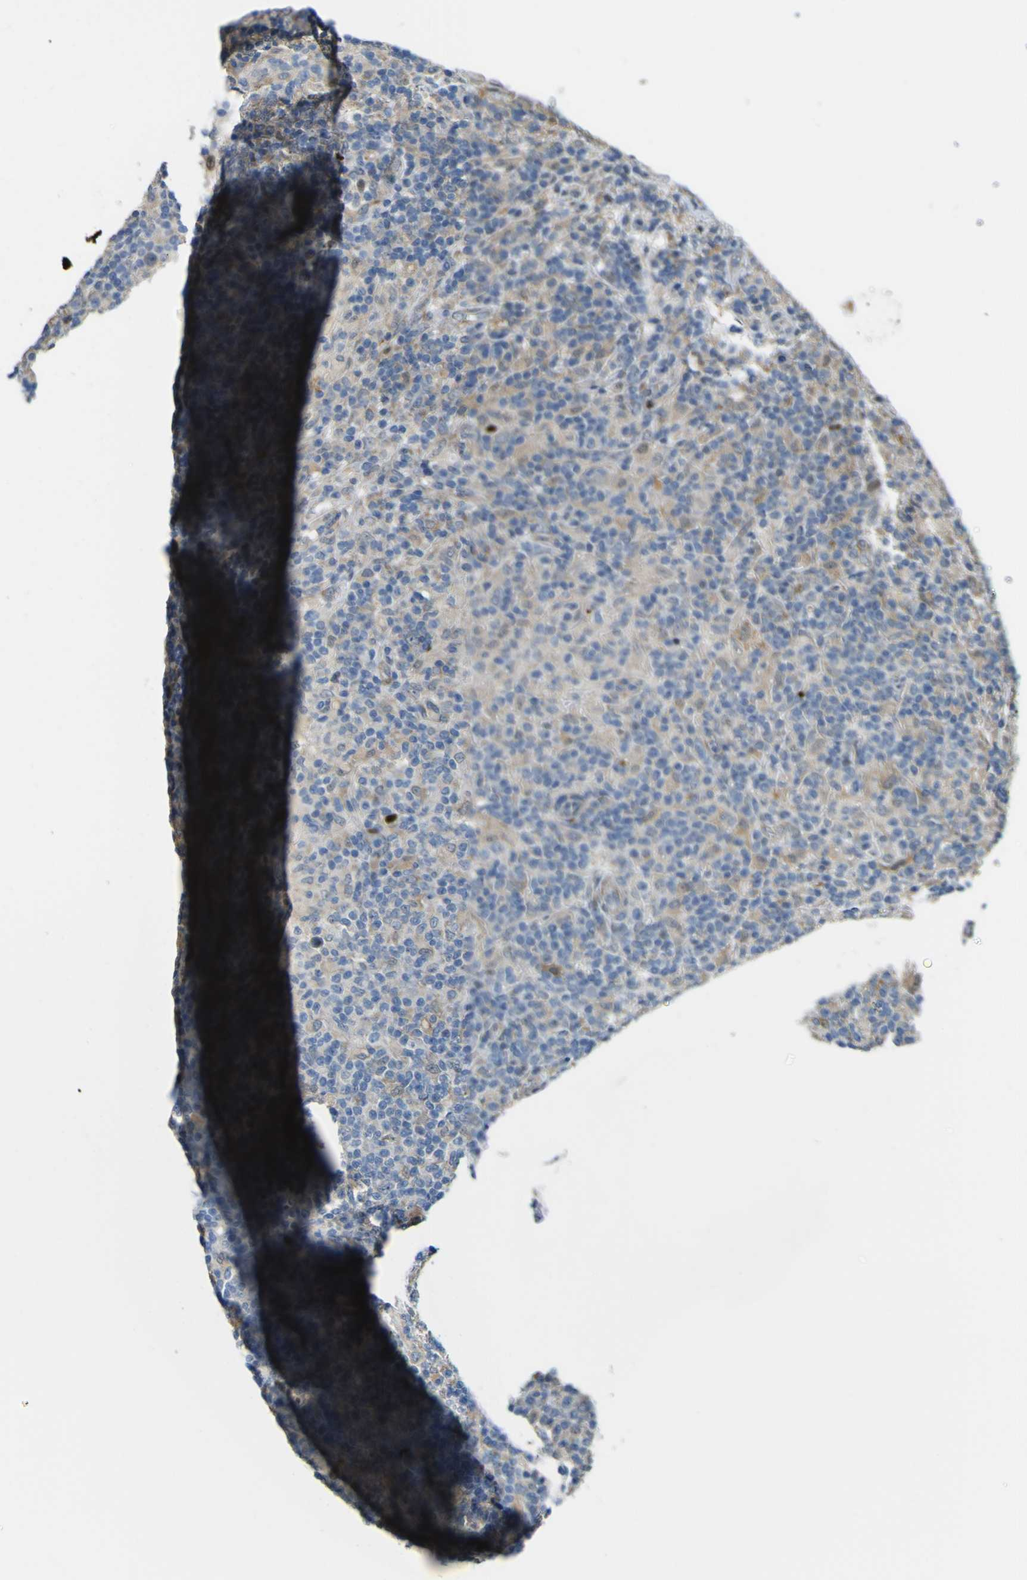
{"staining": {"intensity": "weak", "quantity": ">75%", "location": "cytoplasmic/membranous"}, "tissue": "lymphoma", "cell_type": "Tumor cells", "image_type": "cancer", "snomed": [{"axis": "morphology", "description": "Hodgkin's disease, NOS"}, {"axis": "topography", "description": "Lymph node"}], "caption": "Lymphoma stained with a brown dye shows weak cytoplasmic/membranous positive staining in approximately >75% of tumor cells.", "gene": "LBHD1", "patient": {"sex": "male", "age": 70}}